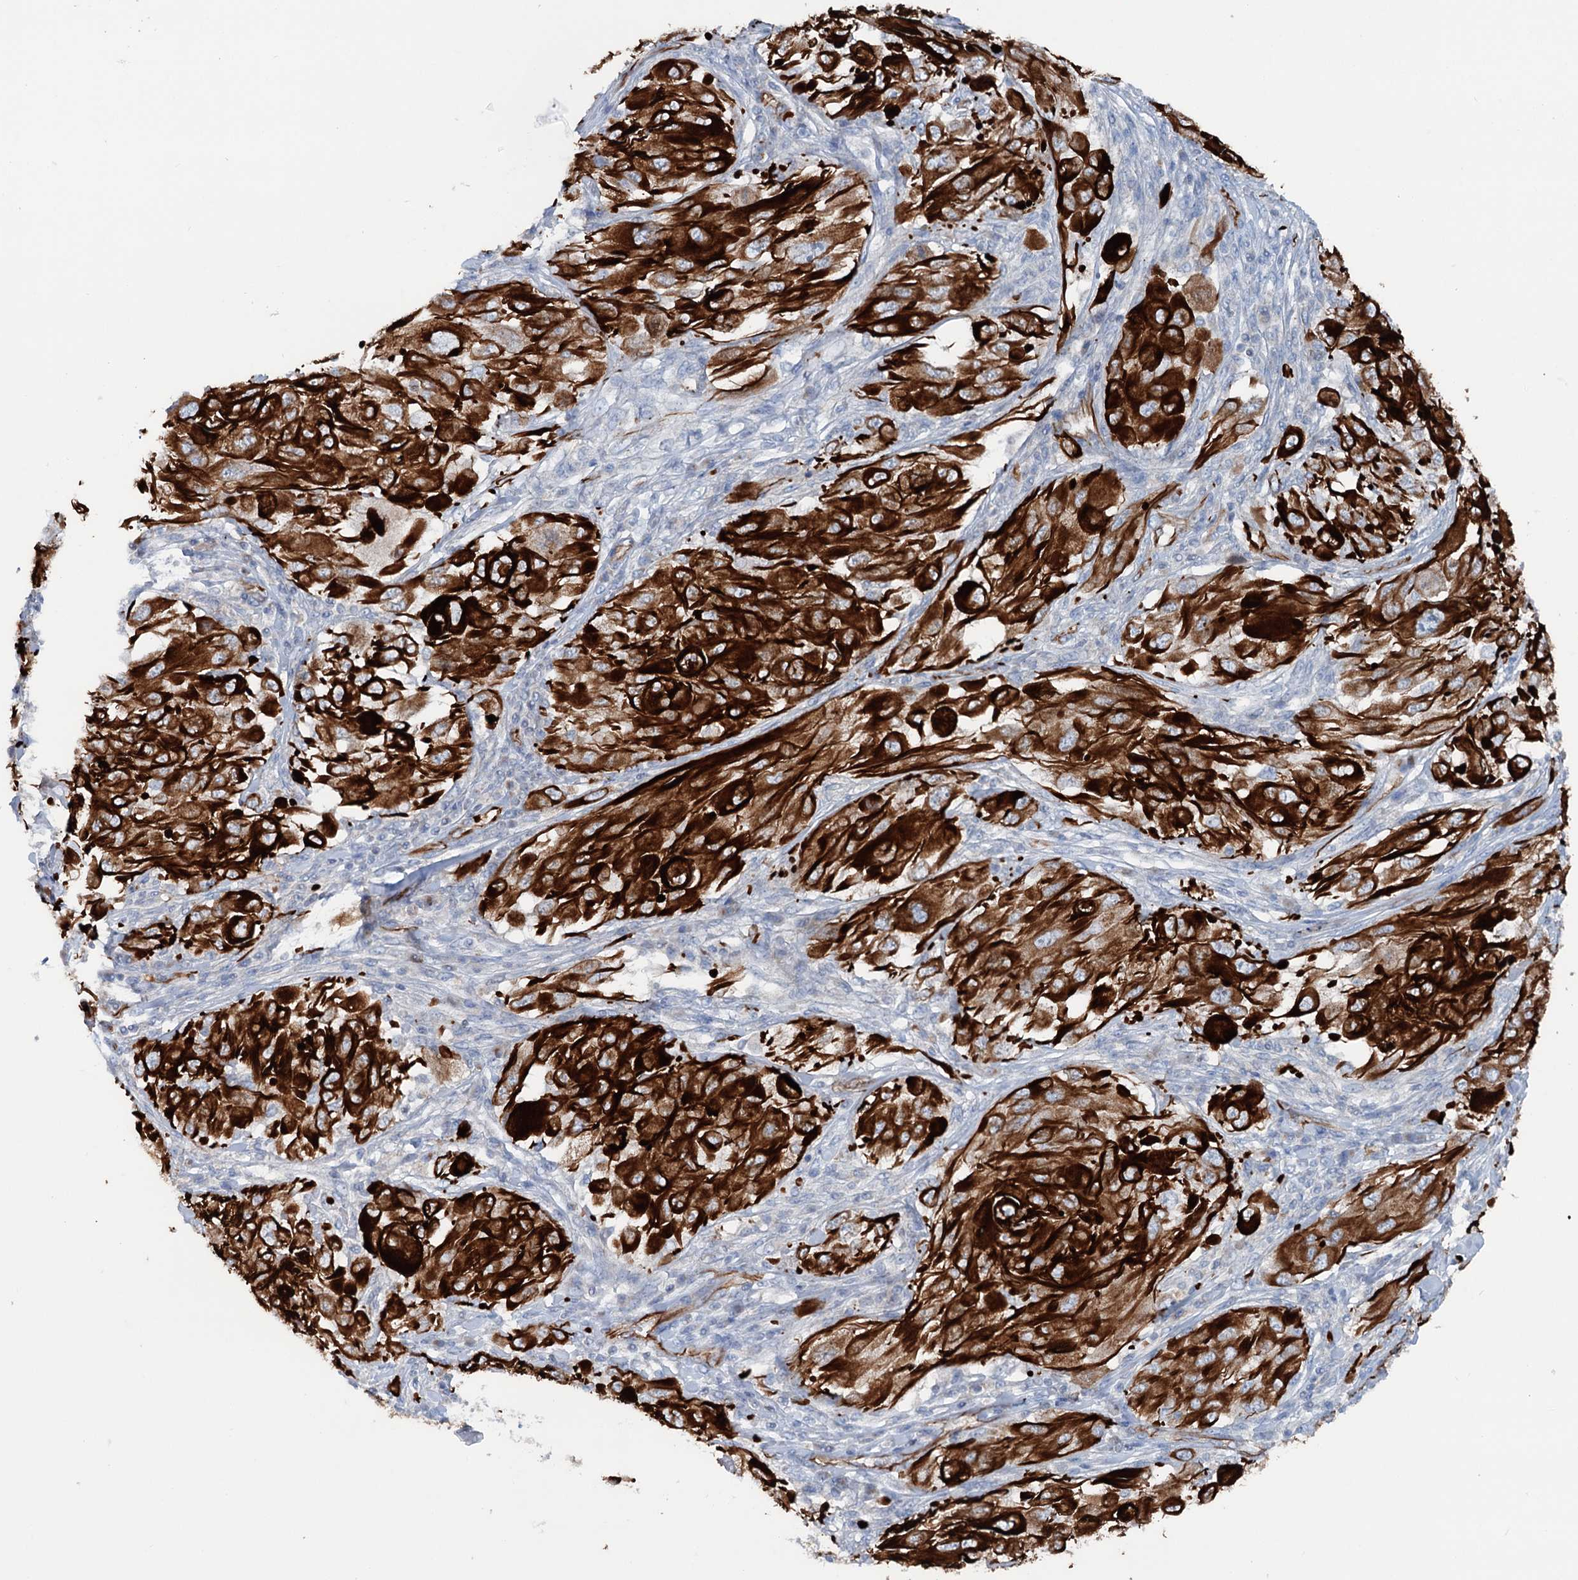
{"staining": {"intensity": "strong", "quantity": ">75%", "location": "cytoplasmic/membranous"}, "tissue": "melanoma", "cell_type": "Tumor cells", "image_type": "cancer", "snomed": [{"axis": "morphology", "description": "Malignant melanoma, NOS"}, {"axis": "topography", "description": "Skin"}], "caption": "About >75% of tumor cells in melanoma reveal strong cytoplasmic/membranous protein positivity as visualized by brown immunohistochemical staining.", "gene": "CALCOCO1", "patient": {"sex": "female", "age": 91}}